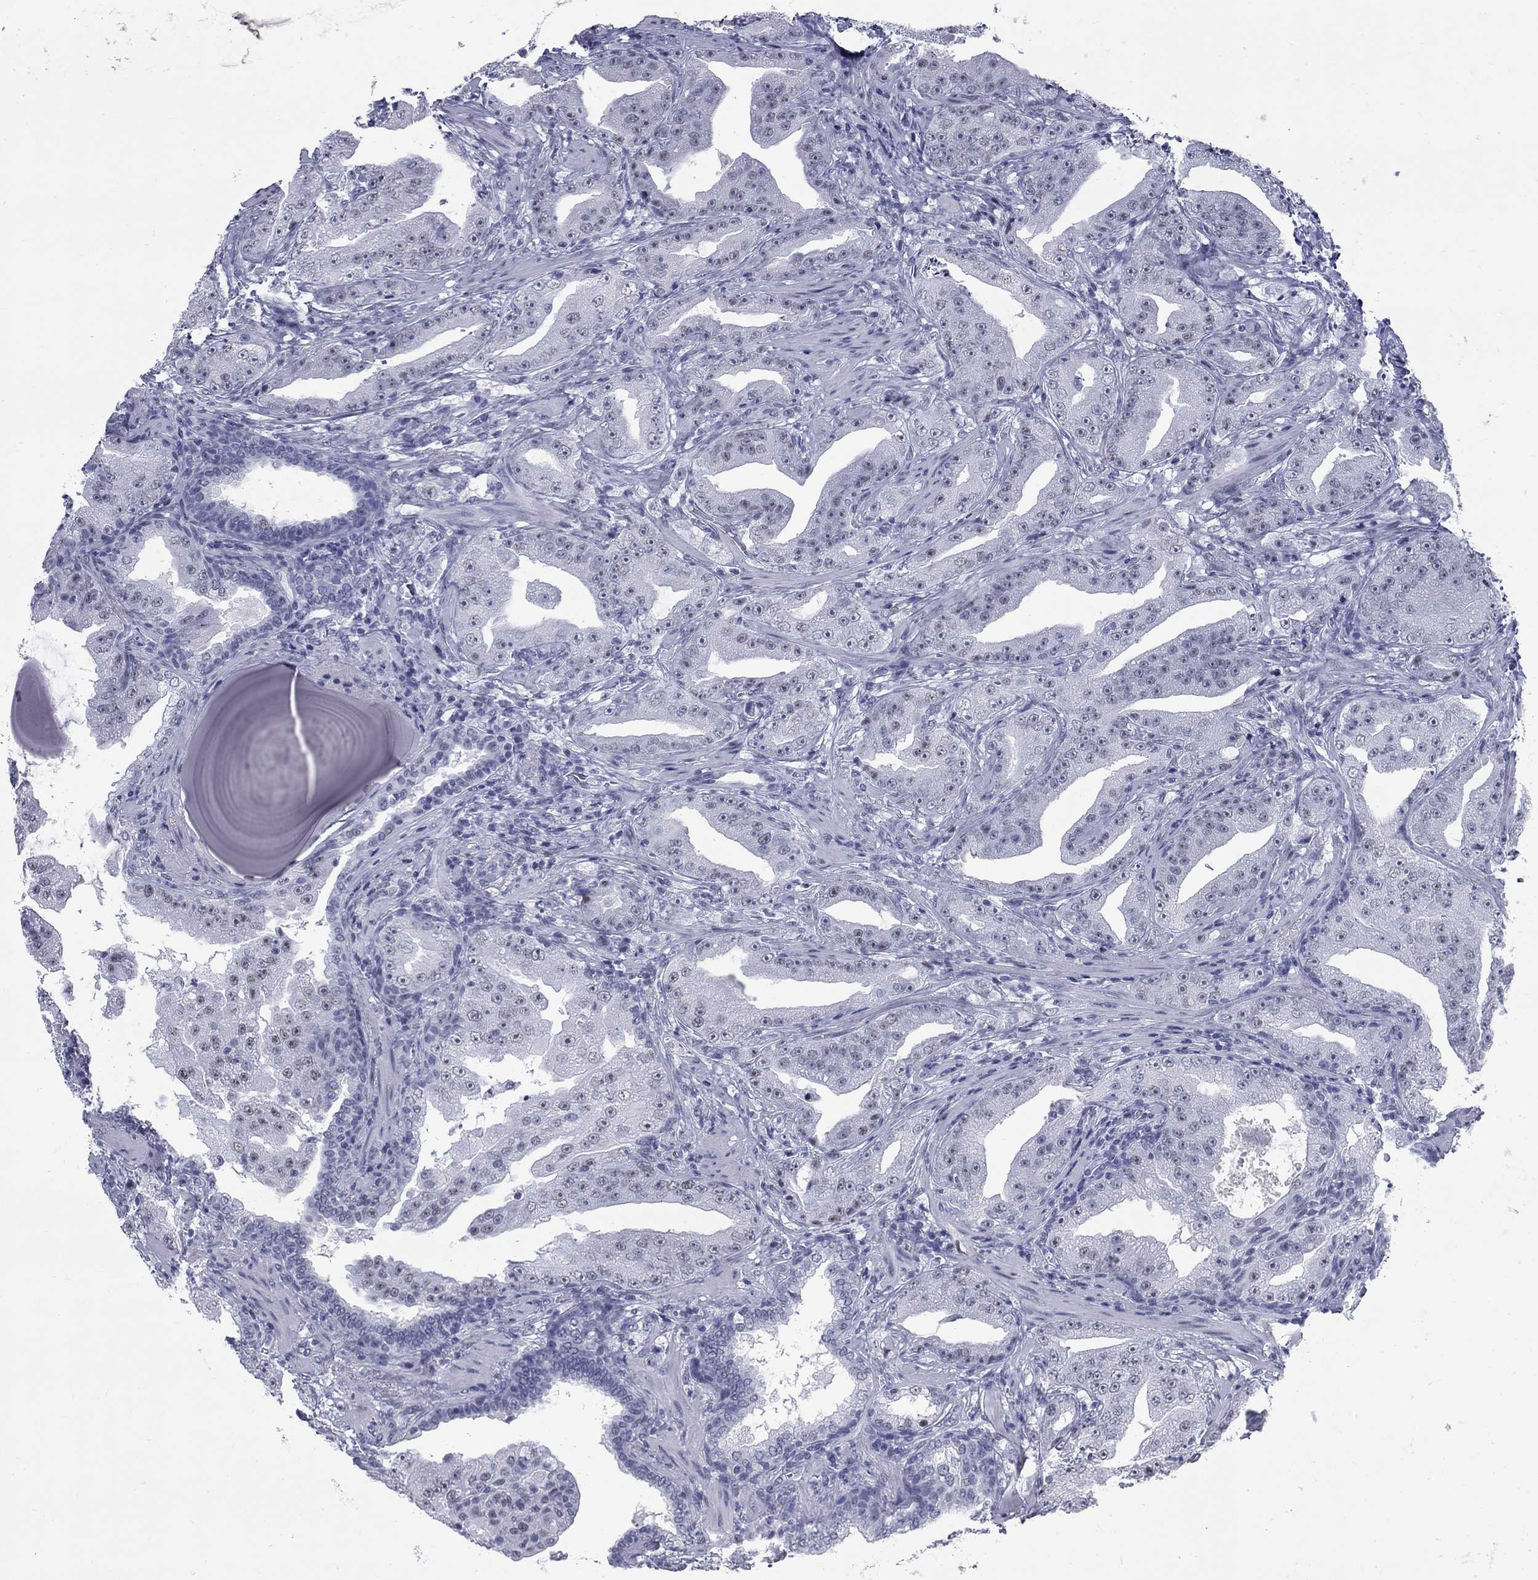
{"staining": {"intensity": "negative", "quantity": "none", "location": "none"}, "tissue": "prostate cancer", "cell_type": "Tumor cells", "image_type": "cancer", "snomed": [{"axis": "morphology", "description": "Adenocarcinoma, Low grade"}, {"axis": "topography", "description": "Prostate"}], "caption": "Immunohistochemical staining of prostate cancer (low-grade adenocarcinoma) demonstrates no significant positivity in tumor cells.", "gene": "ASF1B", "patient": {"sex": "male", "age": 62}}